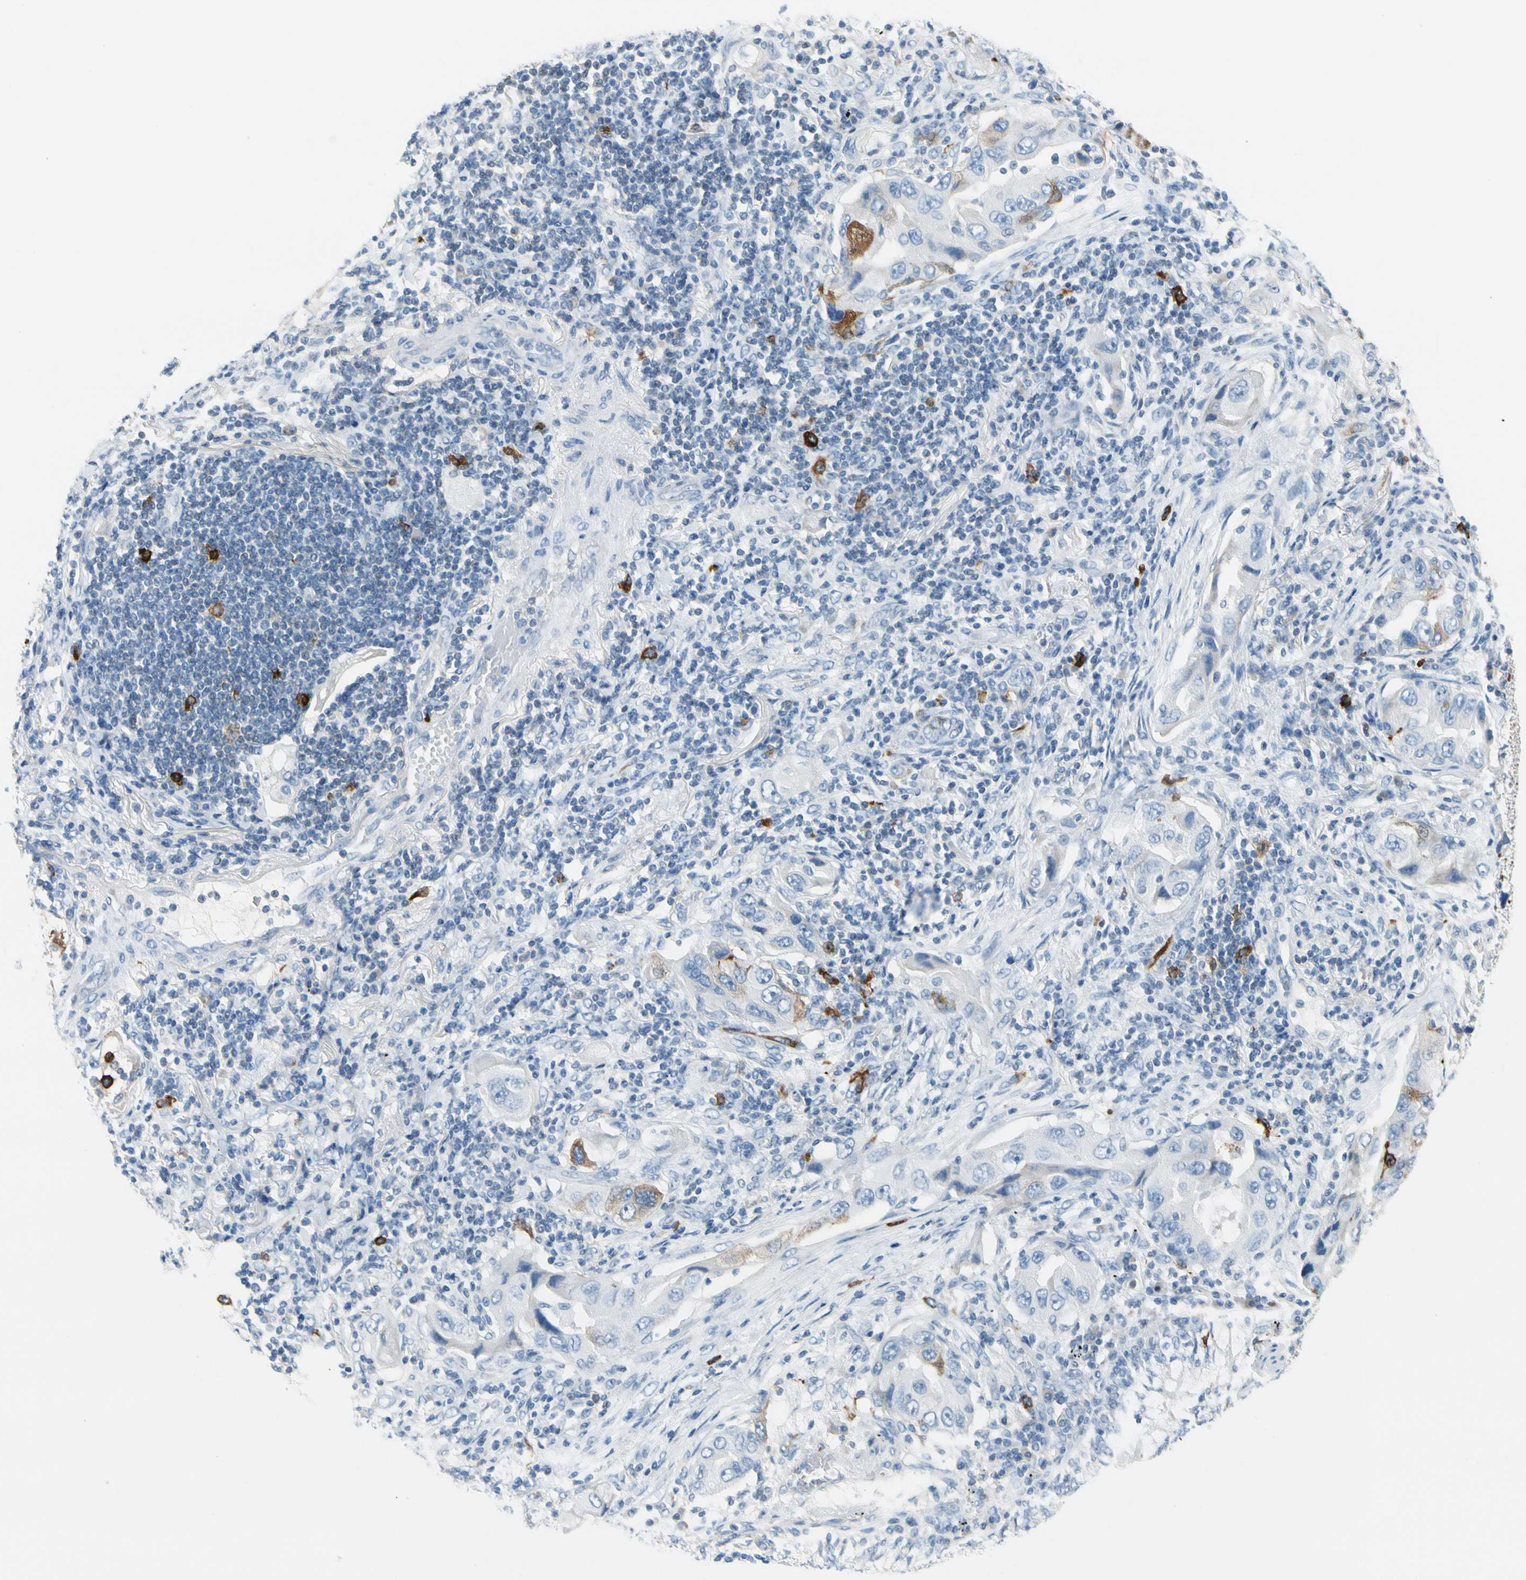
{"staining": {"intensity": "moderate", "quantity": "<25%", "location": "cytoplasmic/membranous"}, "tissue": "lung cancer", "cell_type": "Tumor cells", "image_type": "cancer", "snomed": [{"axis": "morphology", "description": "Adenocarcinoma, NOS"}, {"axis": "topography", "description": "Lung"}], "caption": "Protein expression analysis of lung adenocarcinoma exhibits moderate cytoplasmic/membranous expression in approximately <25% of tumor cells.", "gene": "TACC3", "patient": {"sex": "female", "age": 65}}